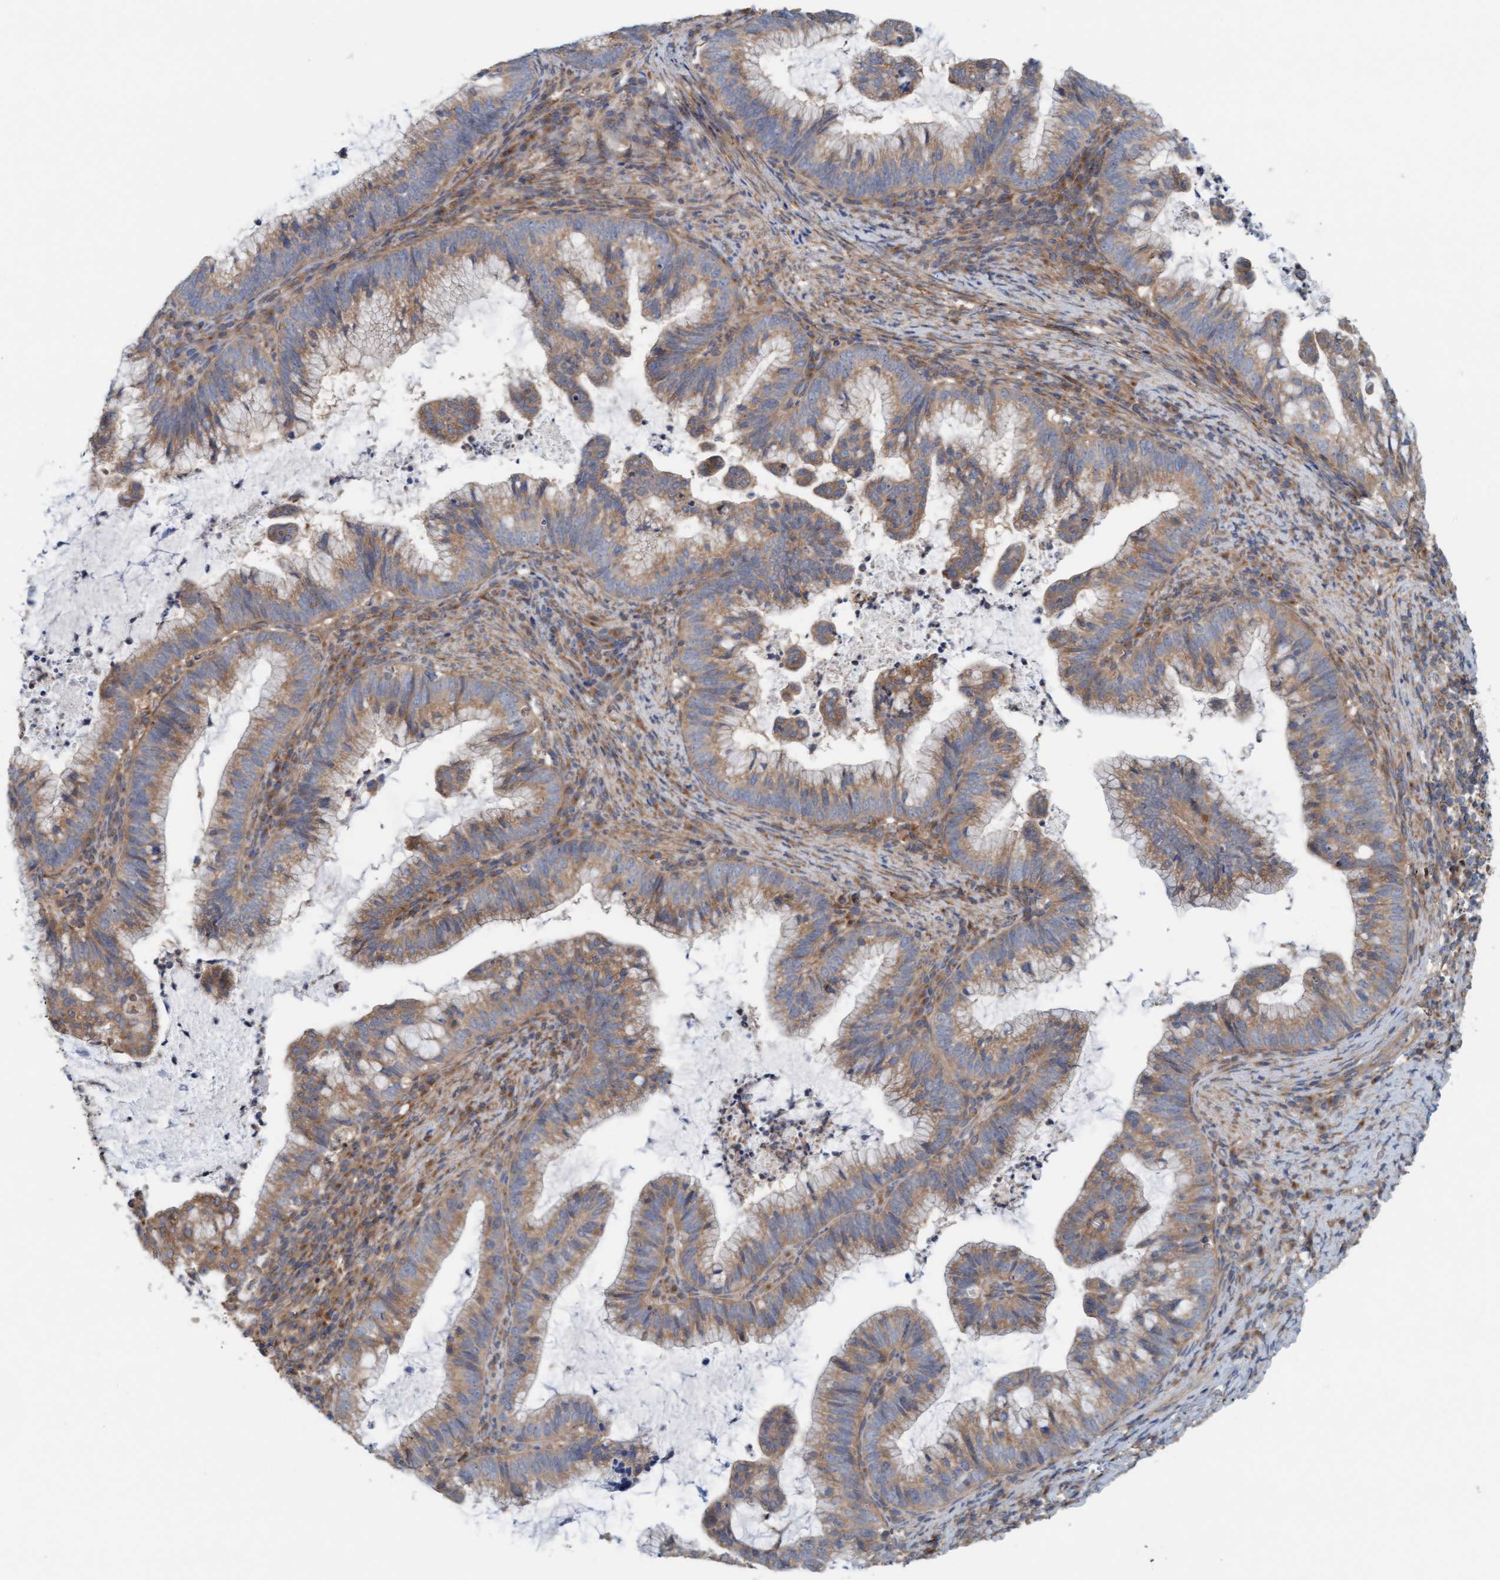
{"staining": {"intensity": "moderate", "quantity": ">75%", "location": "cytoplasmic/membranous"}, "tissue": "cervical cancer", "cell_type": "Tumor cells", "image_type": "cancer", "snomed": [{"axis": "morphology", "description": "Adenocarcinoma, NOS"}, {"axis": "topography", "description": "Cervix"}], "caption": "There is medium levels of moderate cytoplasmic/membranous expression in tumor cells of cervical cancer, as demonstrated by immunohistochemical staining (brown color).", "gene": "UBAP1", "patient": {"sex": "female", "age": 36}}